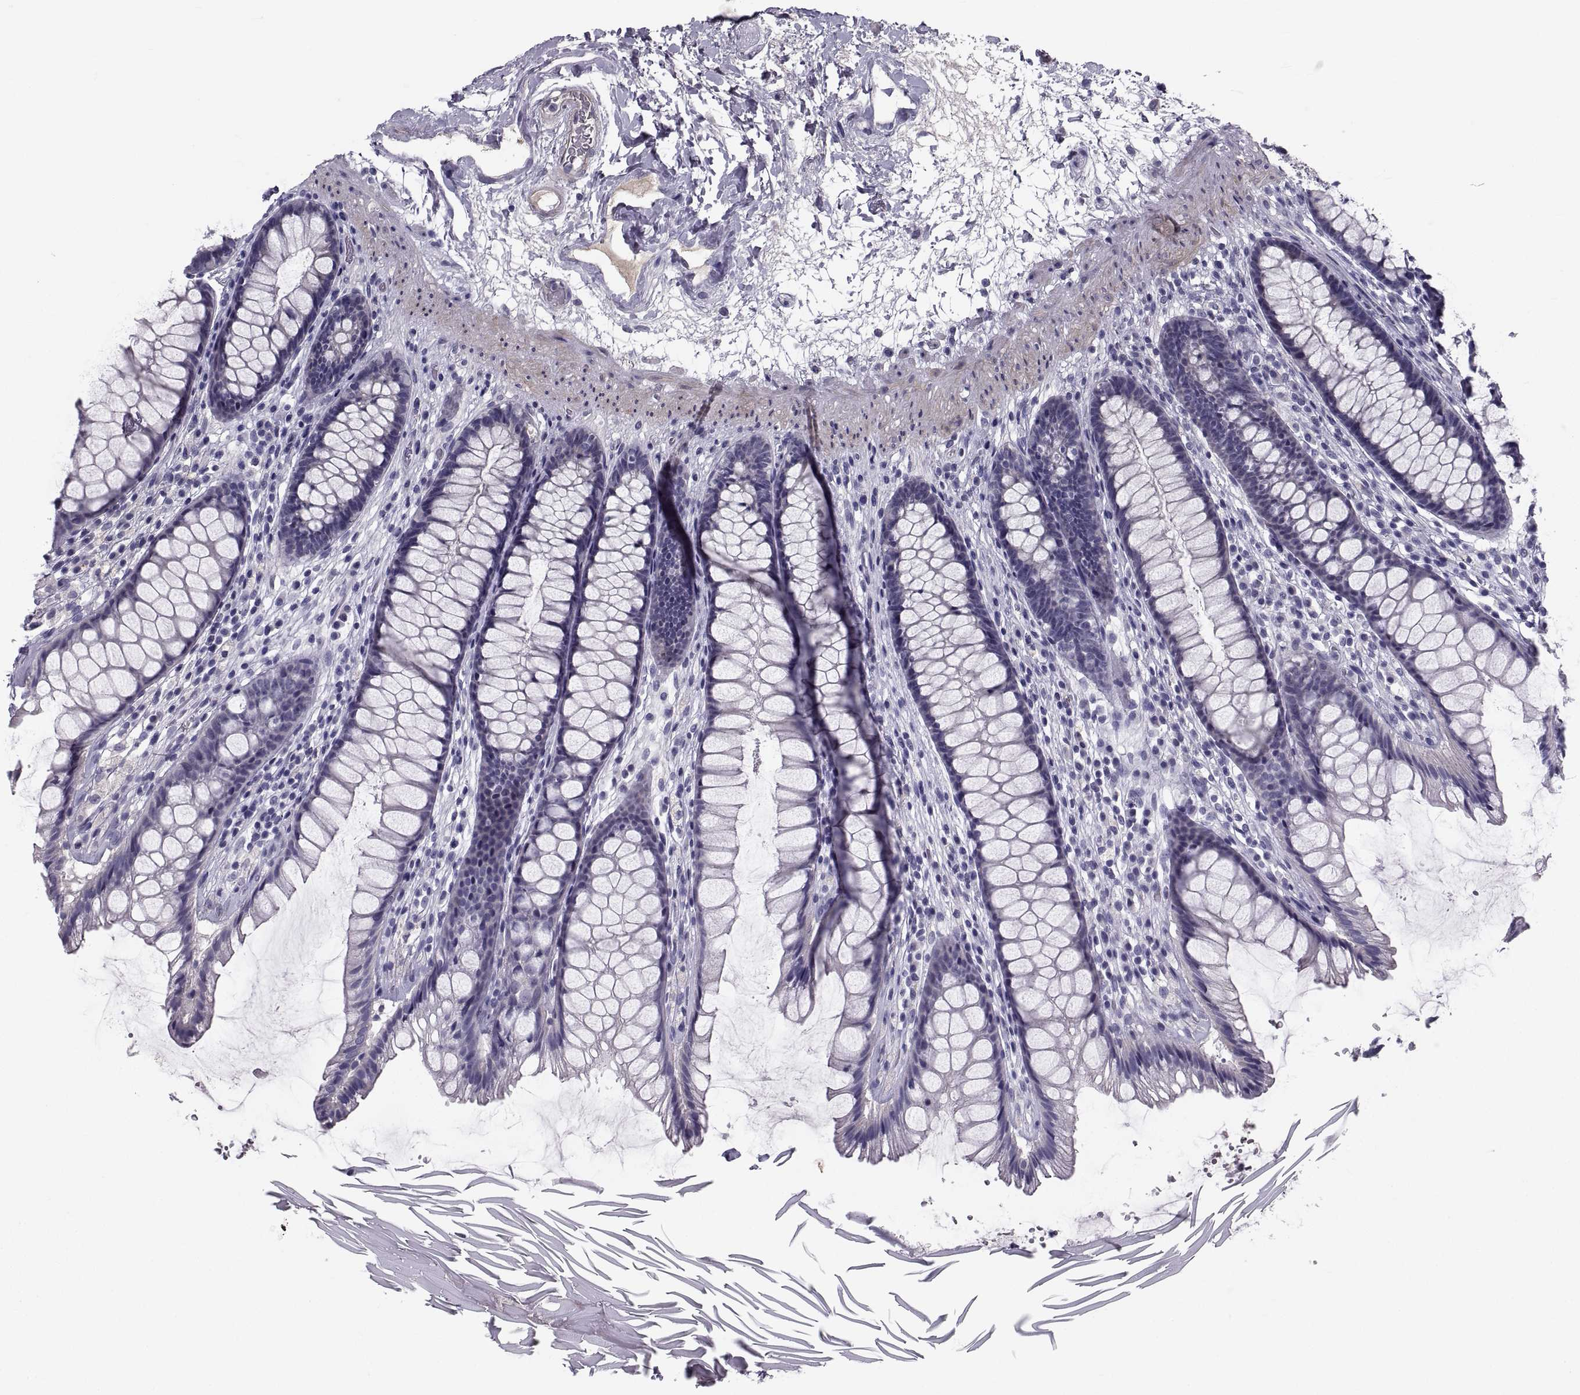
{"staining": {"intensity": "negative", "quantity": "none", "location": "none"}, "tissue": "rectum", "cell_type": "Glandular cells", "image_type": "normal", "snomed": [{"axis": "morphology", "description": "Normal tissue, NOS"}, {"axis": "topography", "description": "Rectum"}], "caption": "A micrograph of human rectum is negative for staining in glandular cells. The staining was performed using DAB to visualize the protein expression in brown, while the nuclei were stained in blue with hematoxylin (Magnification: 20x).", "gene": "PDZRN4", "patient": {"sex": "male", "age": 72}}